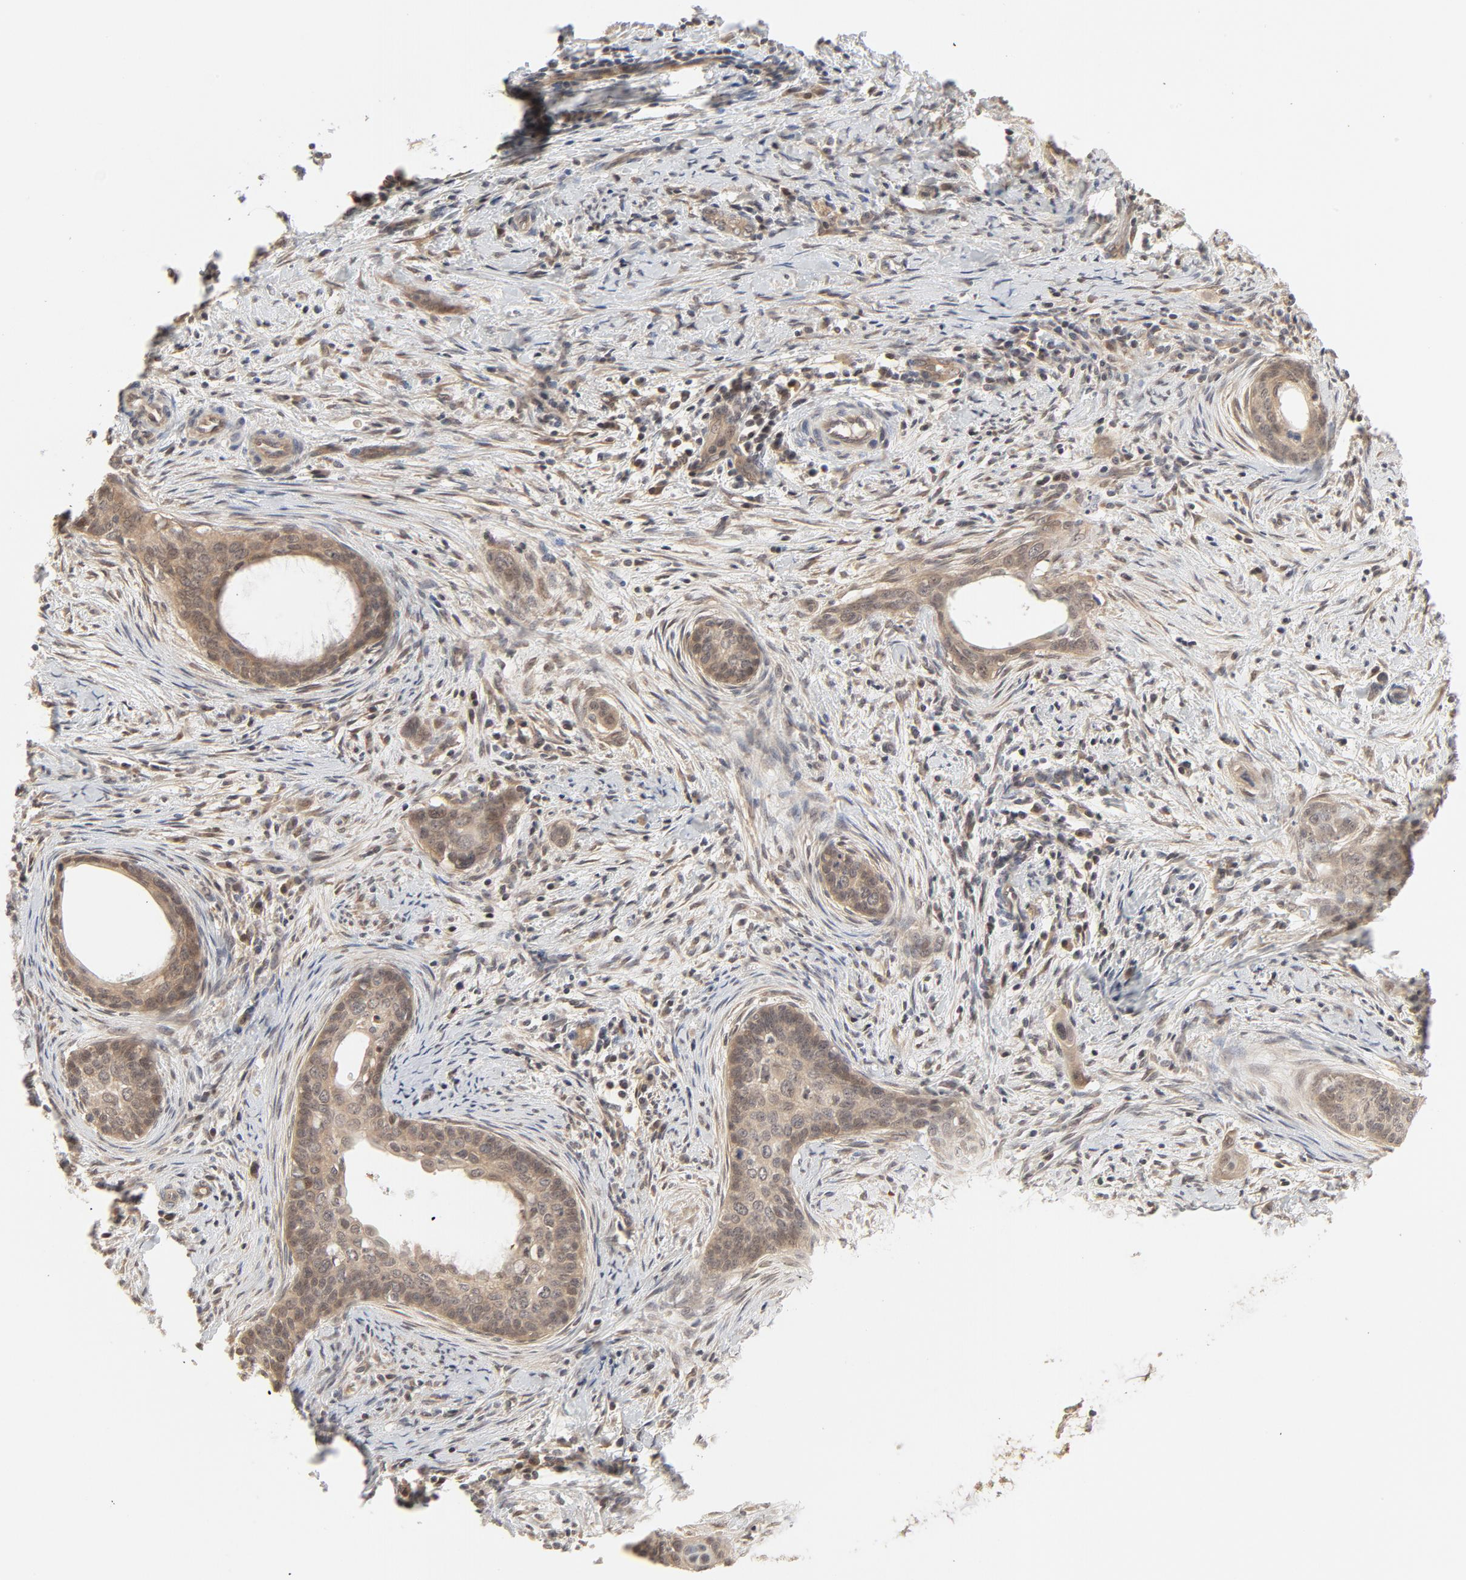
{"staining": {"intensity": "weak", "quantity": ">75%", "location": "cytoplasmic/membranous,nuclear"}, "tissue": "cervical cancer", "cell_type": "Tumor cells", "image_type": "cancer", "snomed": [{"axis": "morphology", "description": "Squamous cell carcinoma, NOS"}, {"axis": "topography", "description": "Cervix"}], "caption": "Brown immunohistochemical staining in human squamous cell carcinoma (cervical) displays weak cytoplasmic/membranous and nuclear staining in about >75% of tumor cells. Using DAB (brown) and hematoxylin (blue) stains, captured at high magnification using brightfield microscopy.", "gene": "NEDD8", "patient": {"sex": "female", "age": 33}}